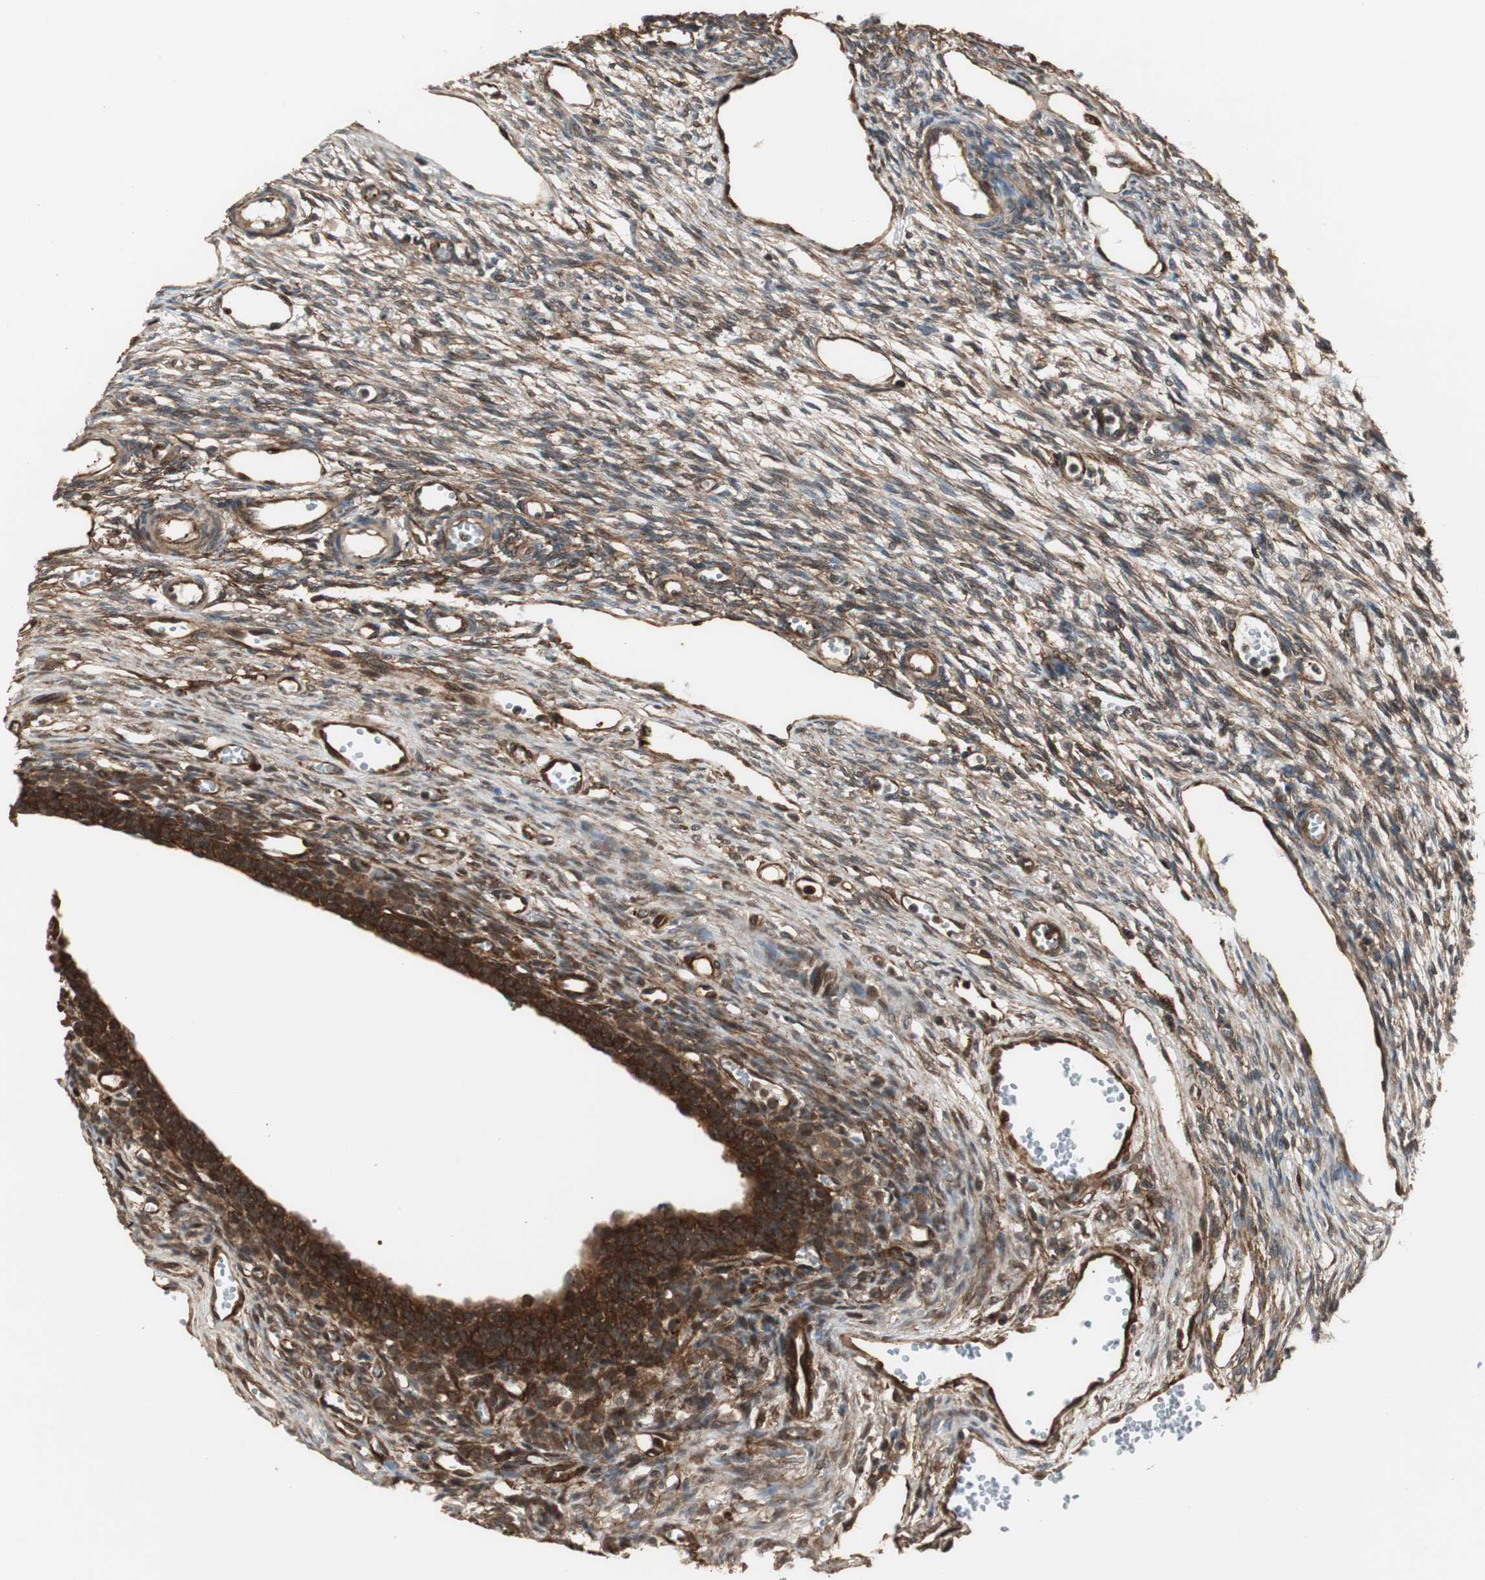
{"staining": {"intensity": "strong", "quantity": ">75%", "location": "cytoplasmic/membranous"}, "tissue": "ovary", "cell_type": "Ovarian stroma cells", "image_type": "normal", "snomed": [{"axis": "morphology", "description": "Normal tissue, NOS"}, {"axis": "topography", "description": "Ovary"}], "caption": "An immunohistochemistry histopathology image of normal tissue is shown. Protein staining in brown shows strong cytoplasmic/membranous positivity in ovary within ovarian stroma cells. The staining is performed using DAB (3,3'-diaminobenzidine) brown chromogen to label protein expression. The nuclei are counter-stained blue using hematoxylin.", "gene": "PTPN11", "patient": {"sex": "female", "age": 33}}